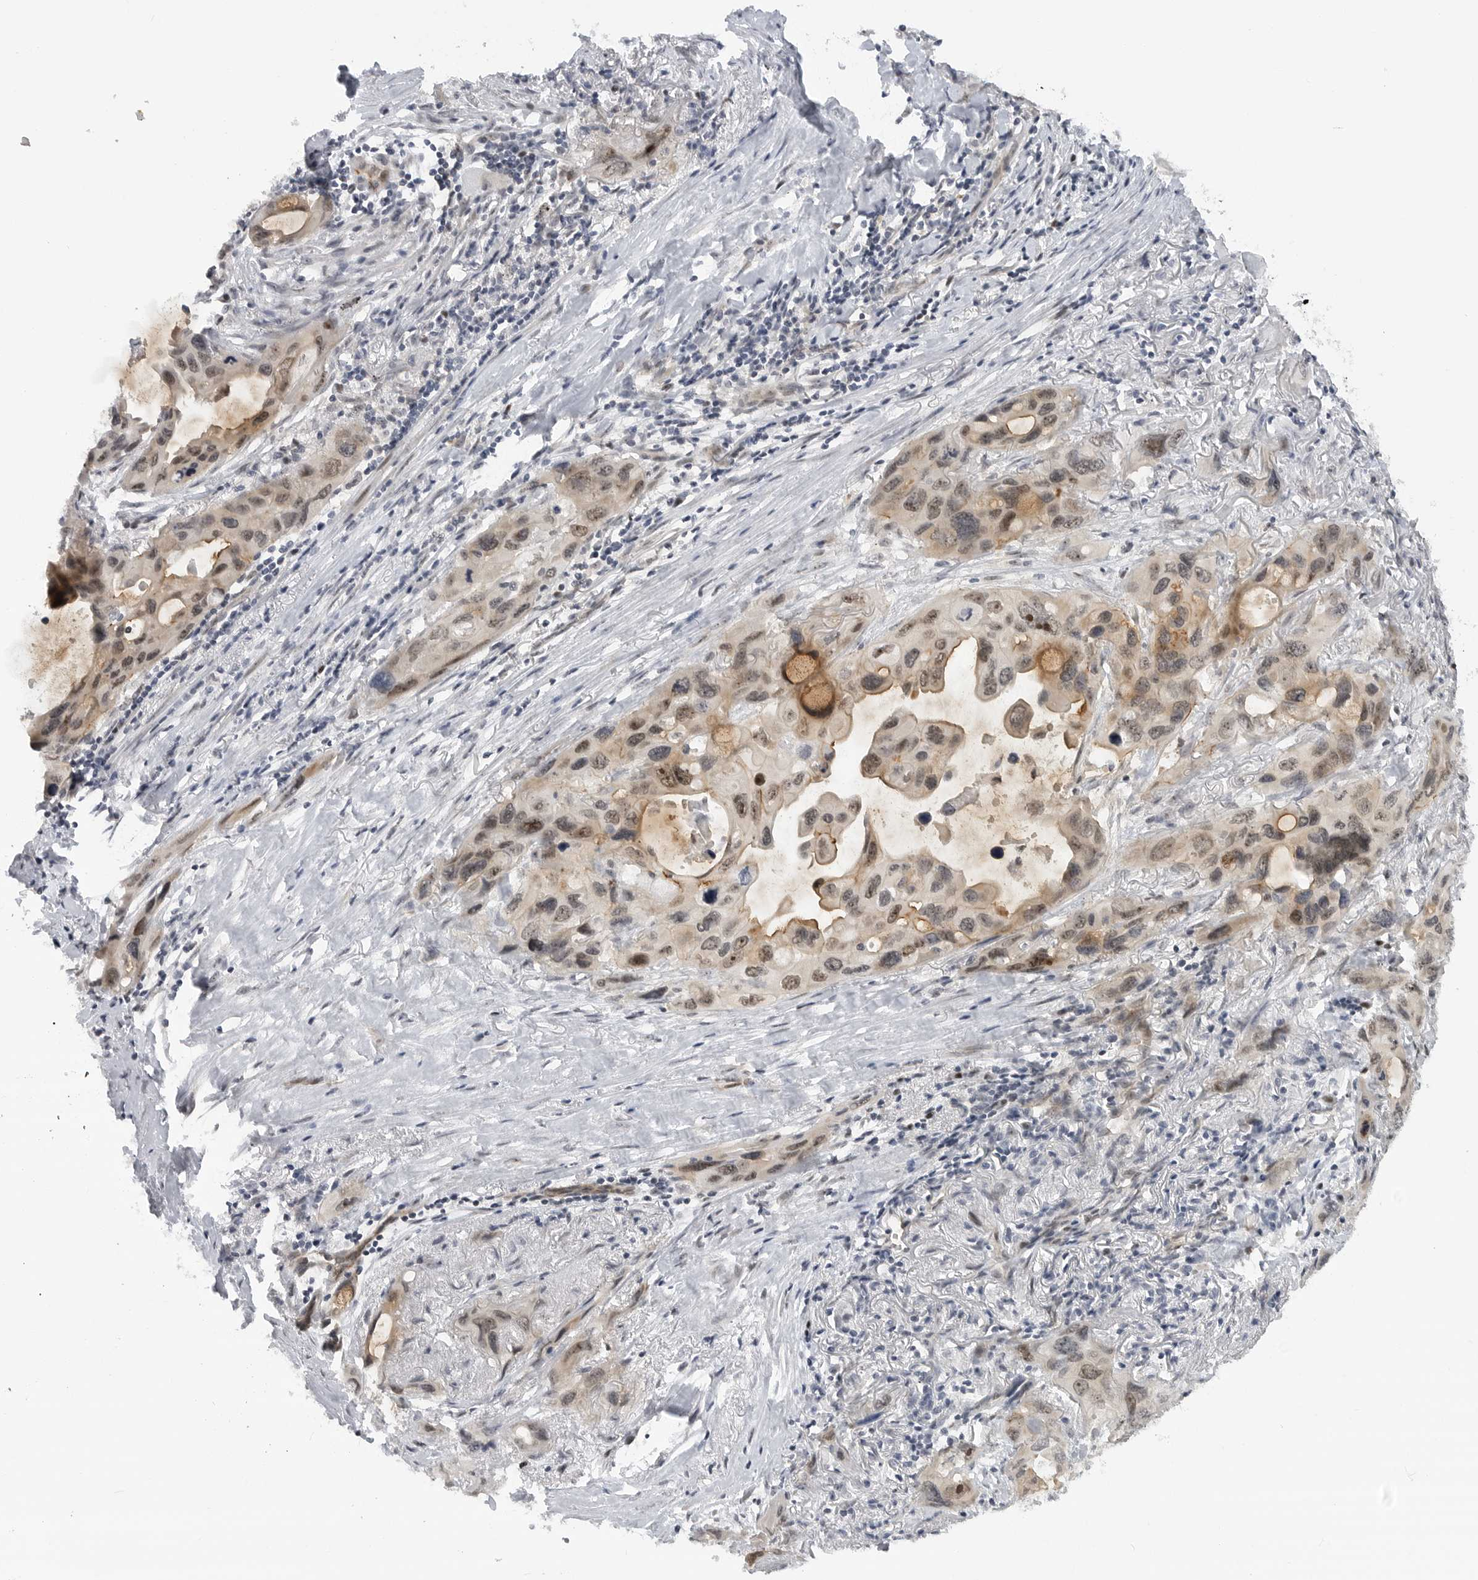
{"staining": {"intensity": "weak", "quantity": "25%-75%", "location": "nuclear"}, "tissue": "lung cancer", "cell_type": "Tumor cells", "image_type": "cancer", "snomed": [{"axis": "morphology", "description": "Squamous cell carcinoma, NOS"}, {"axis": "topography", "description": "Lung"}], "caption": "IHC (DAB) staining of human lung squamous cell carcinoma displays weak nuclear protein staining in approximately 25%-75% of tumor cells.", "gene": "CEP295NL", "patient": {"sex": "female", "age": 73}}